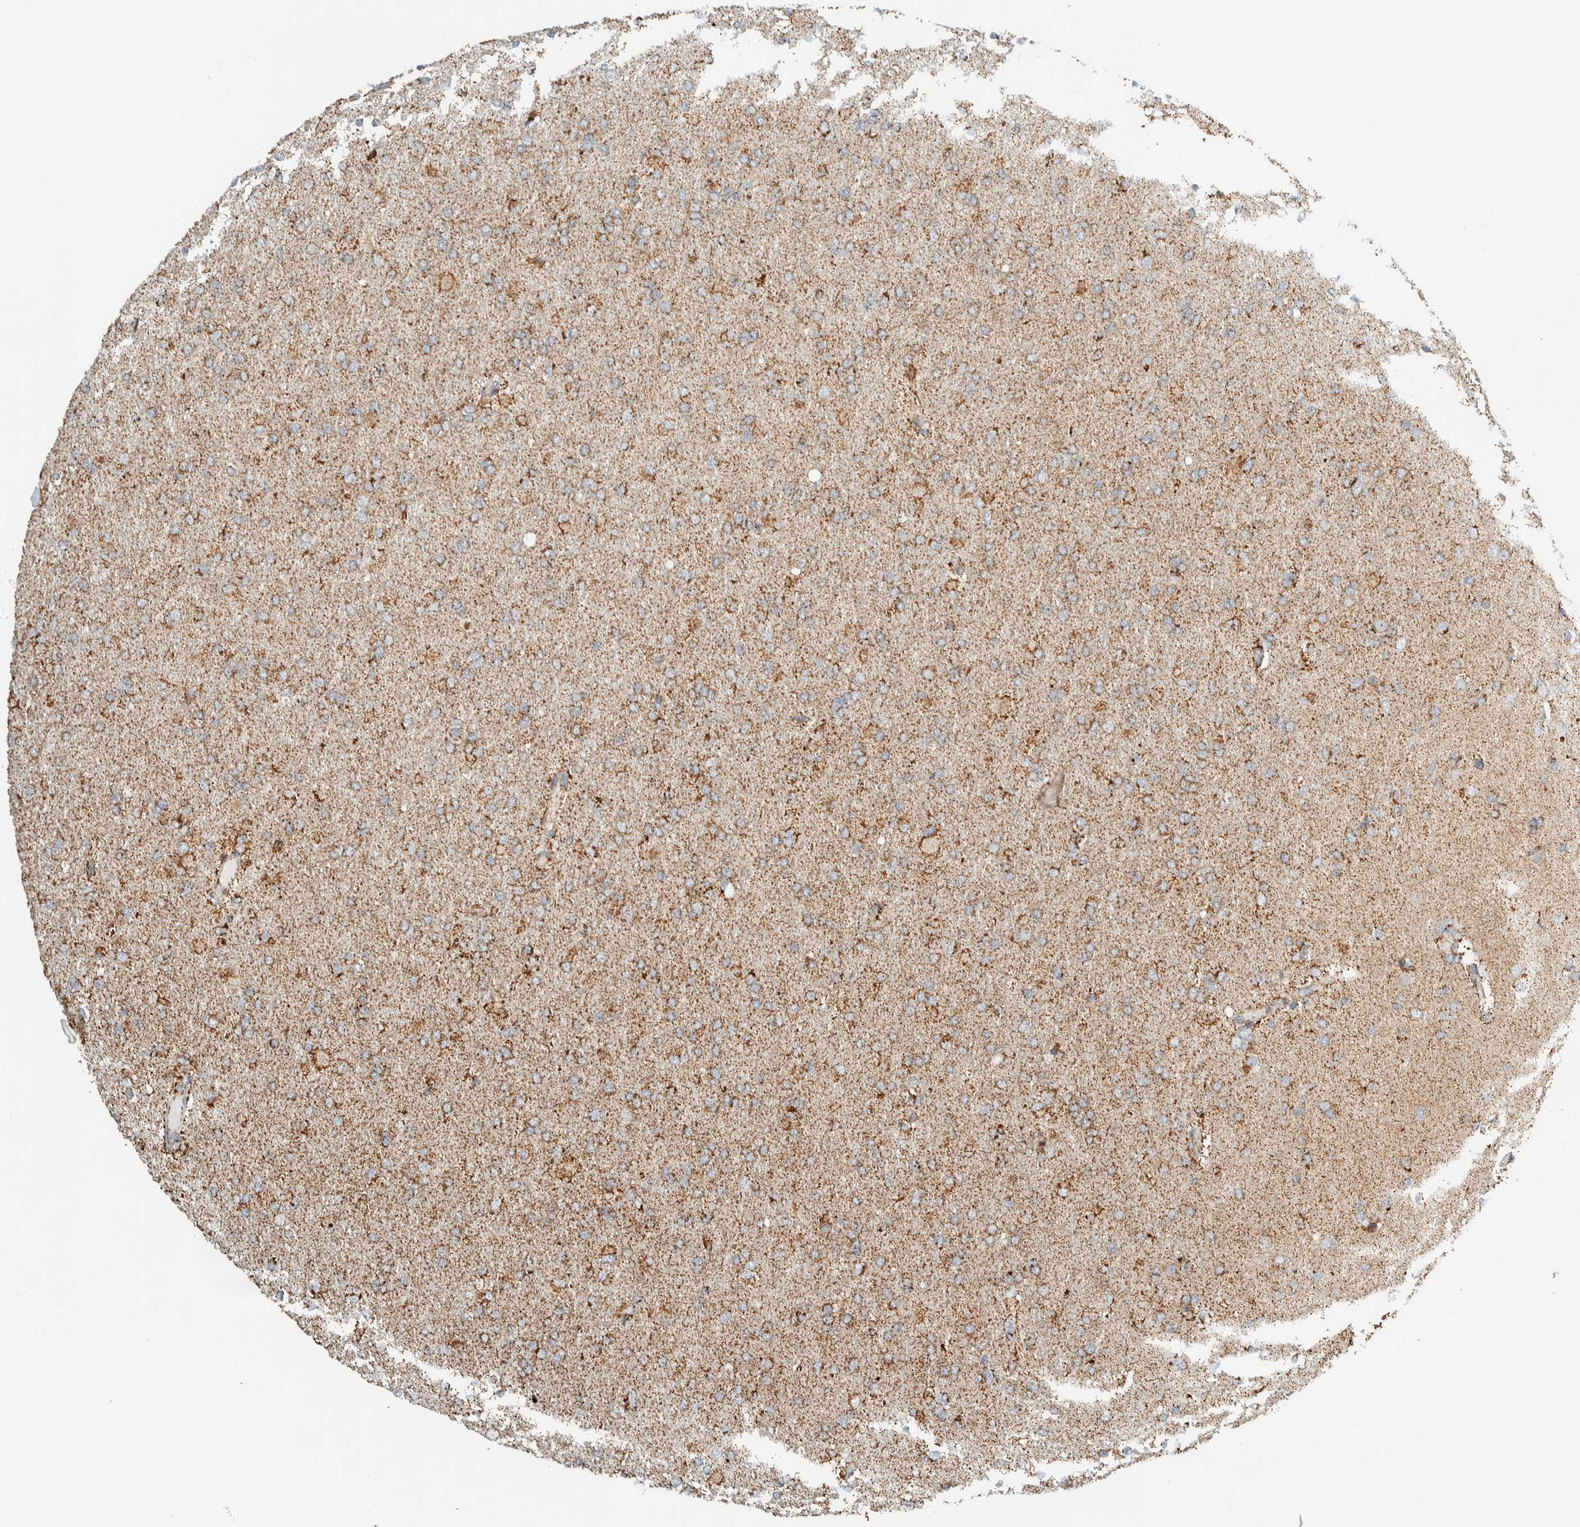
{"staining": {"intensity": "moderate", "quantity": ">75%", "location": "cytoplasmic/membranous"}, "tissue": "glioma", "cell_type": "Tumor cells", "image_type": "cancer", "snomed": [{"axis": "morphology", "description": "Glioma, malignant, High grade"}, {"axis": "topography", "description": "Cerebral cortex"}], "caption": "Protein staining of glioma tissue exhibits moderate cytoplasmic/membranous positivity in approximately >75% of tumor cells.", "gene": "ZNF454", "patient": {"sex": "female", "age": 36}}